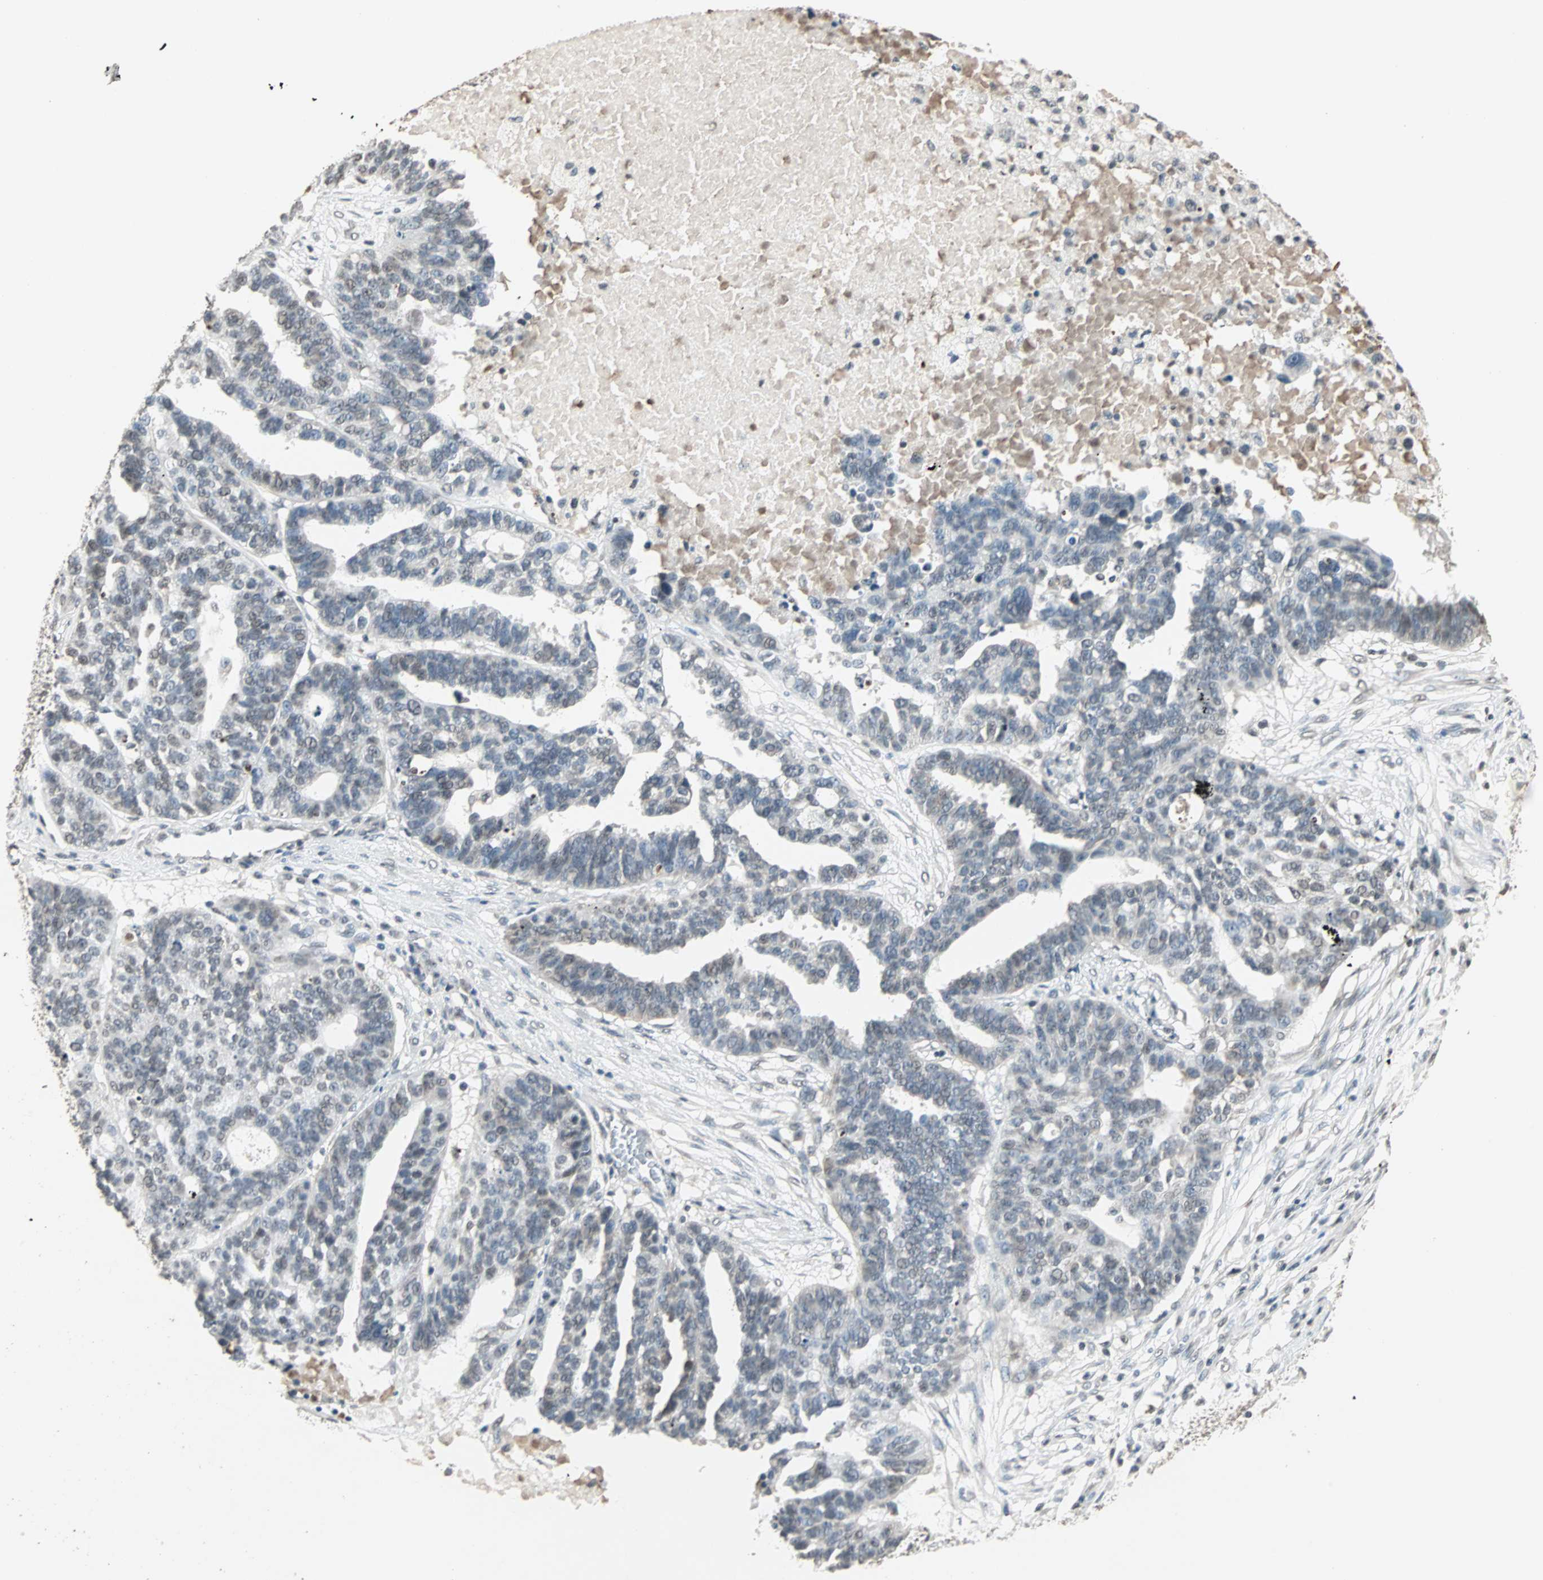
{"staining": {"intensity": "weak", "quantity": "<25%", "location": "nuclear"}, "tissue": "ovarian cancer", "cell_type": "Tumor cells", "image_type": "cancer", "snomed": [{"axis": "morphology", "description": "Cystadenocarcinoma, serous, NOS"}, {"axis": "topography", "description": "Ovary"}], "caption": "Immunohistochemical staining of ovarian serous cystadenocarcinoma demonstrates no significant staining in tumor cells.", "gene": "PRELID1", "patient": {"sex": "female", "age": 59}}